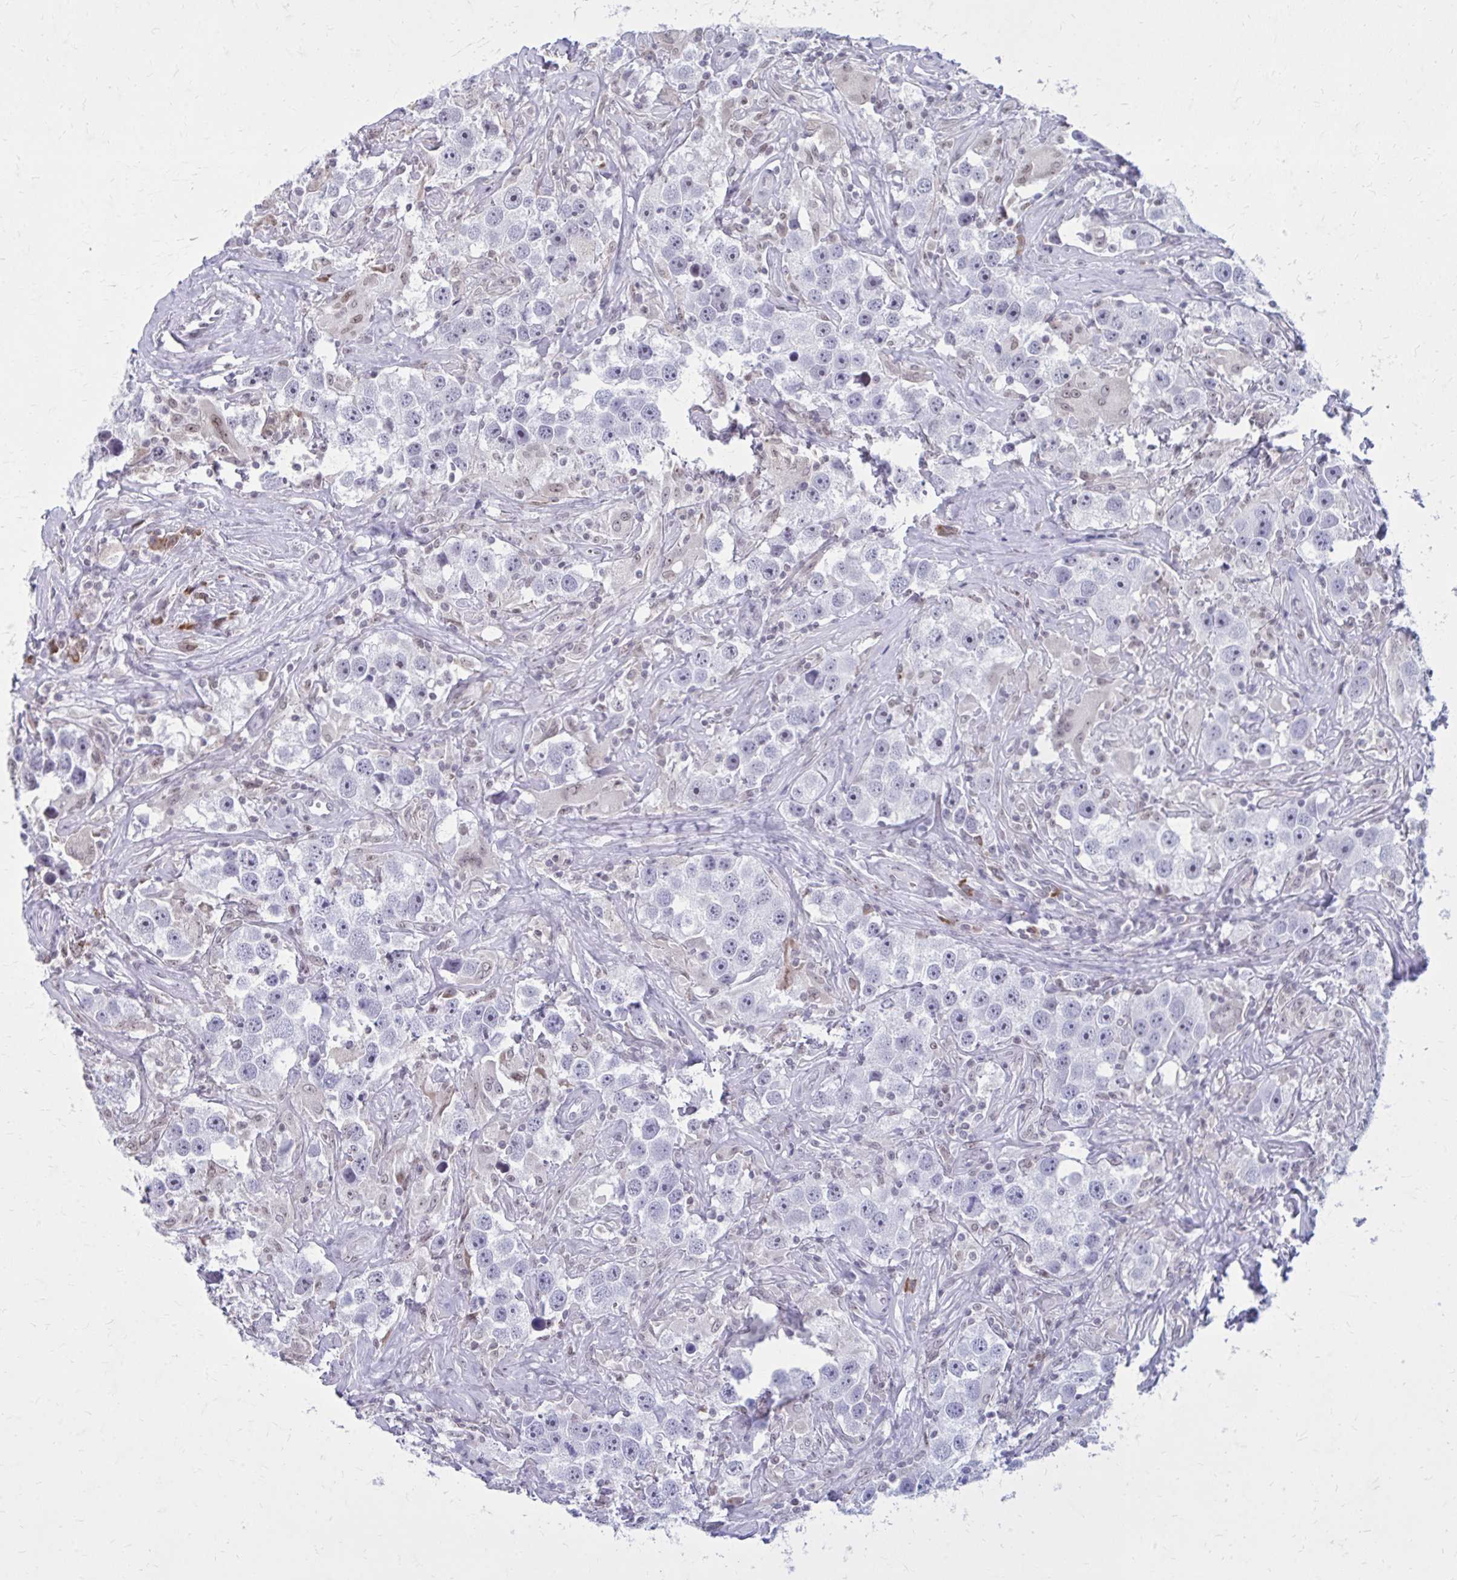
{"staining": {"intensity": "negative", "quantity": "none", "location": "none"}, "tissue": "testis cancer", "cell_type": "Tumor cells", "image_type": "cancer", "snomed": [{"axis": "morphology", "description": "Seminoma, NOS"}, {"axis": "topography", "description": "Testis"}], "caption": "Protein analysis of testis cancer (seminoma) exhibits no significant expression in tumor cells.", "gene": "PROSER1", "patient": {"sex": "male", "age": 49}}